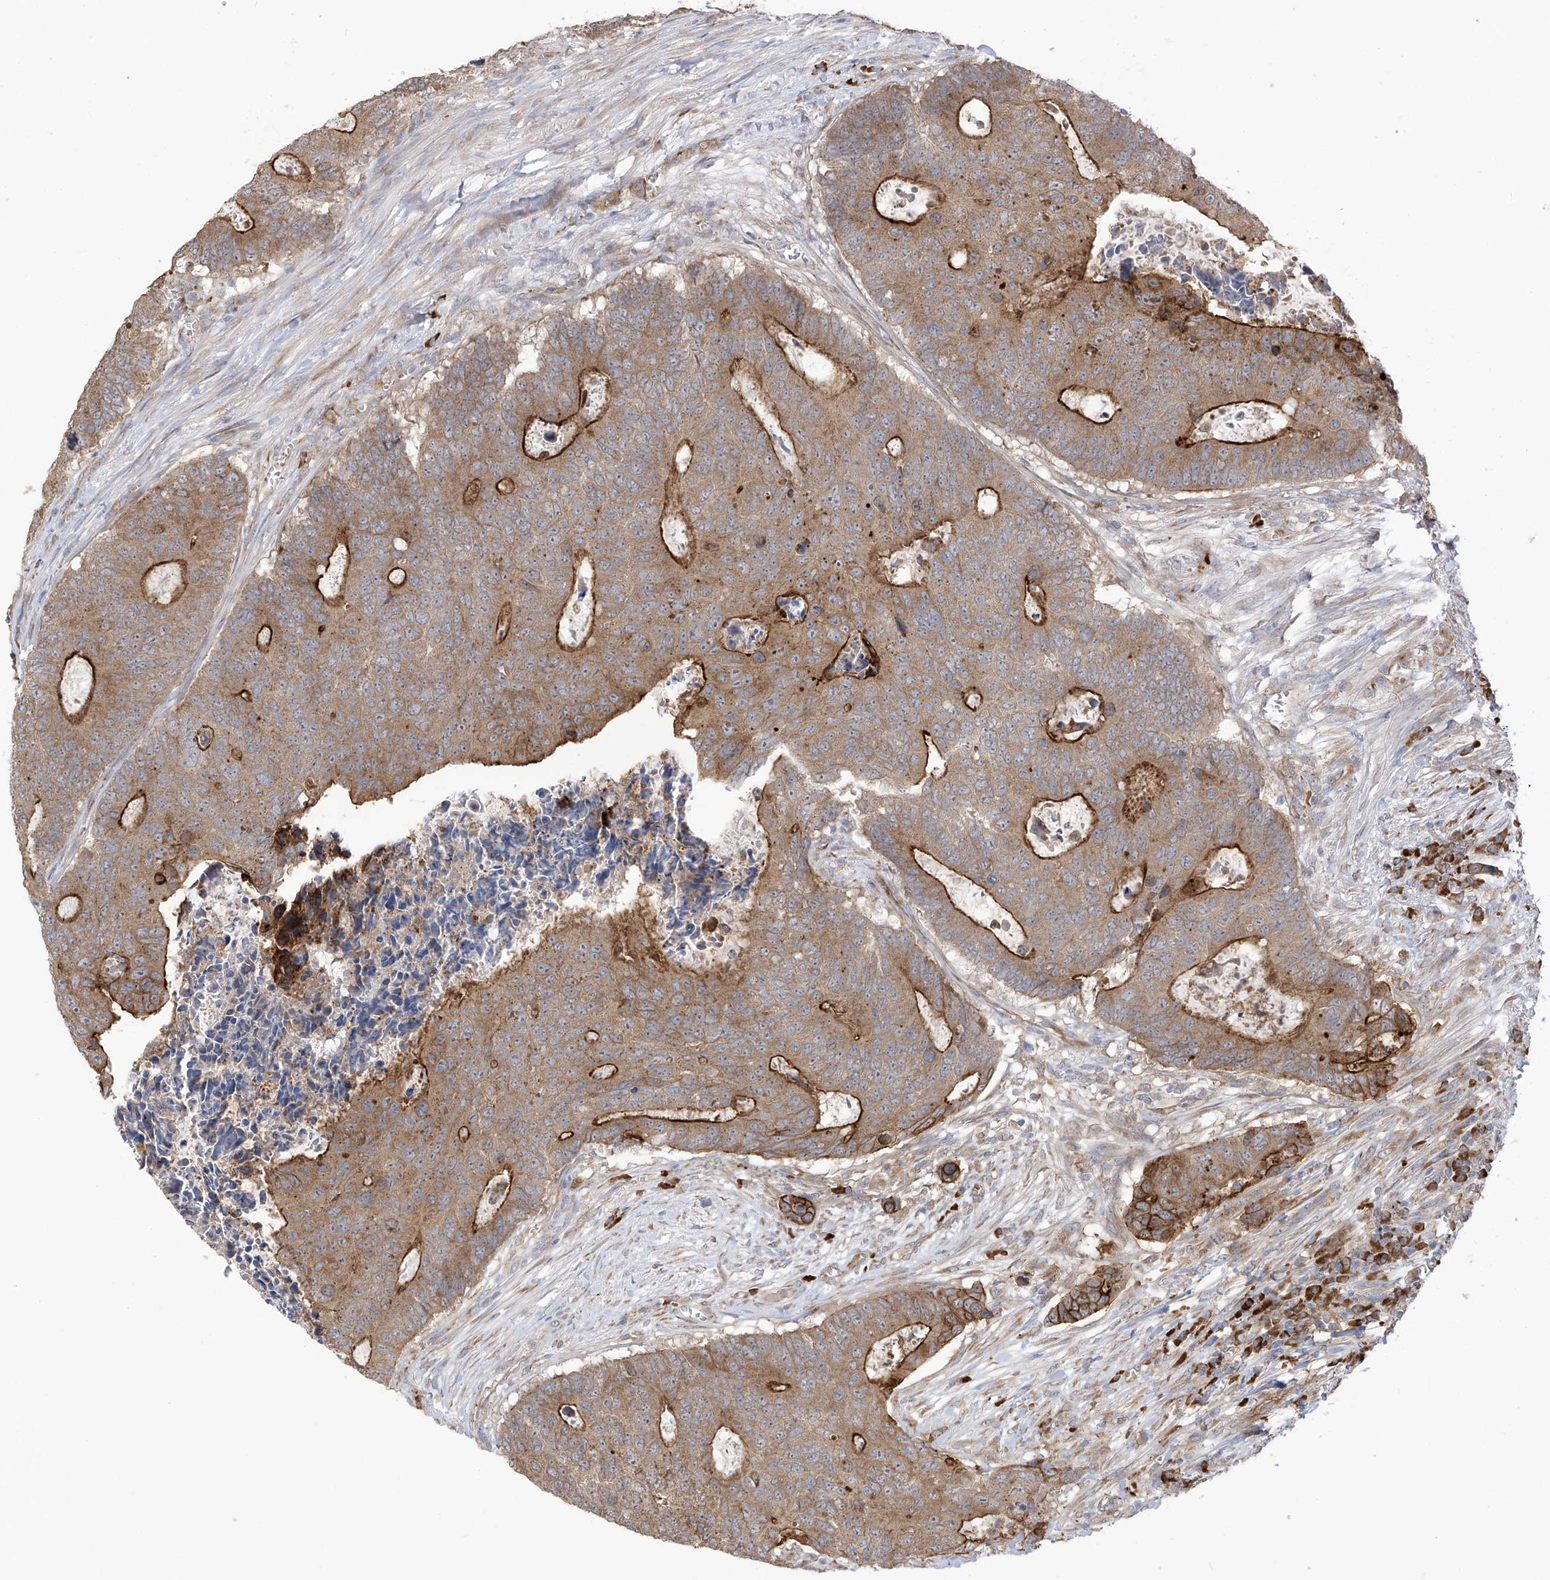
{"staining": {"intensity": "strong", "quantity": "<25%", "location": "cytoplasmic/membranous"}, "tissue": "colorectal cancer", "cell_type": "Tumor cells", "image_type": "cancer", "snomed": [{"axis": "morphology", "description": "Adenocarcinoma, NOS"}, {"axis": "topography", "description": "Colon"}], "caption": "High-magnification brightfield microscopy of colorectal cancer (adenocarcinoma) stained with DAB (brown) and counterstained with hematoxylin (blue). tumor cells exhibit strong cytoplasmic/membranous staining is seen in about<25% of cells.", "gene": "KIAA1522", "patient": {"sex": "male", "age": 87}}